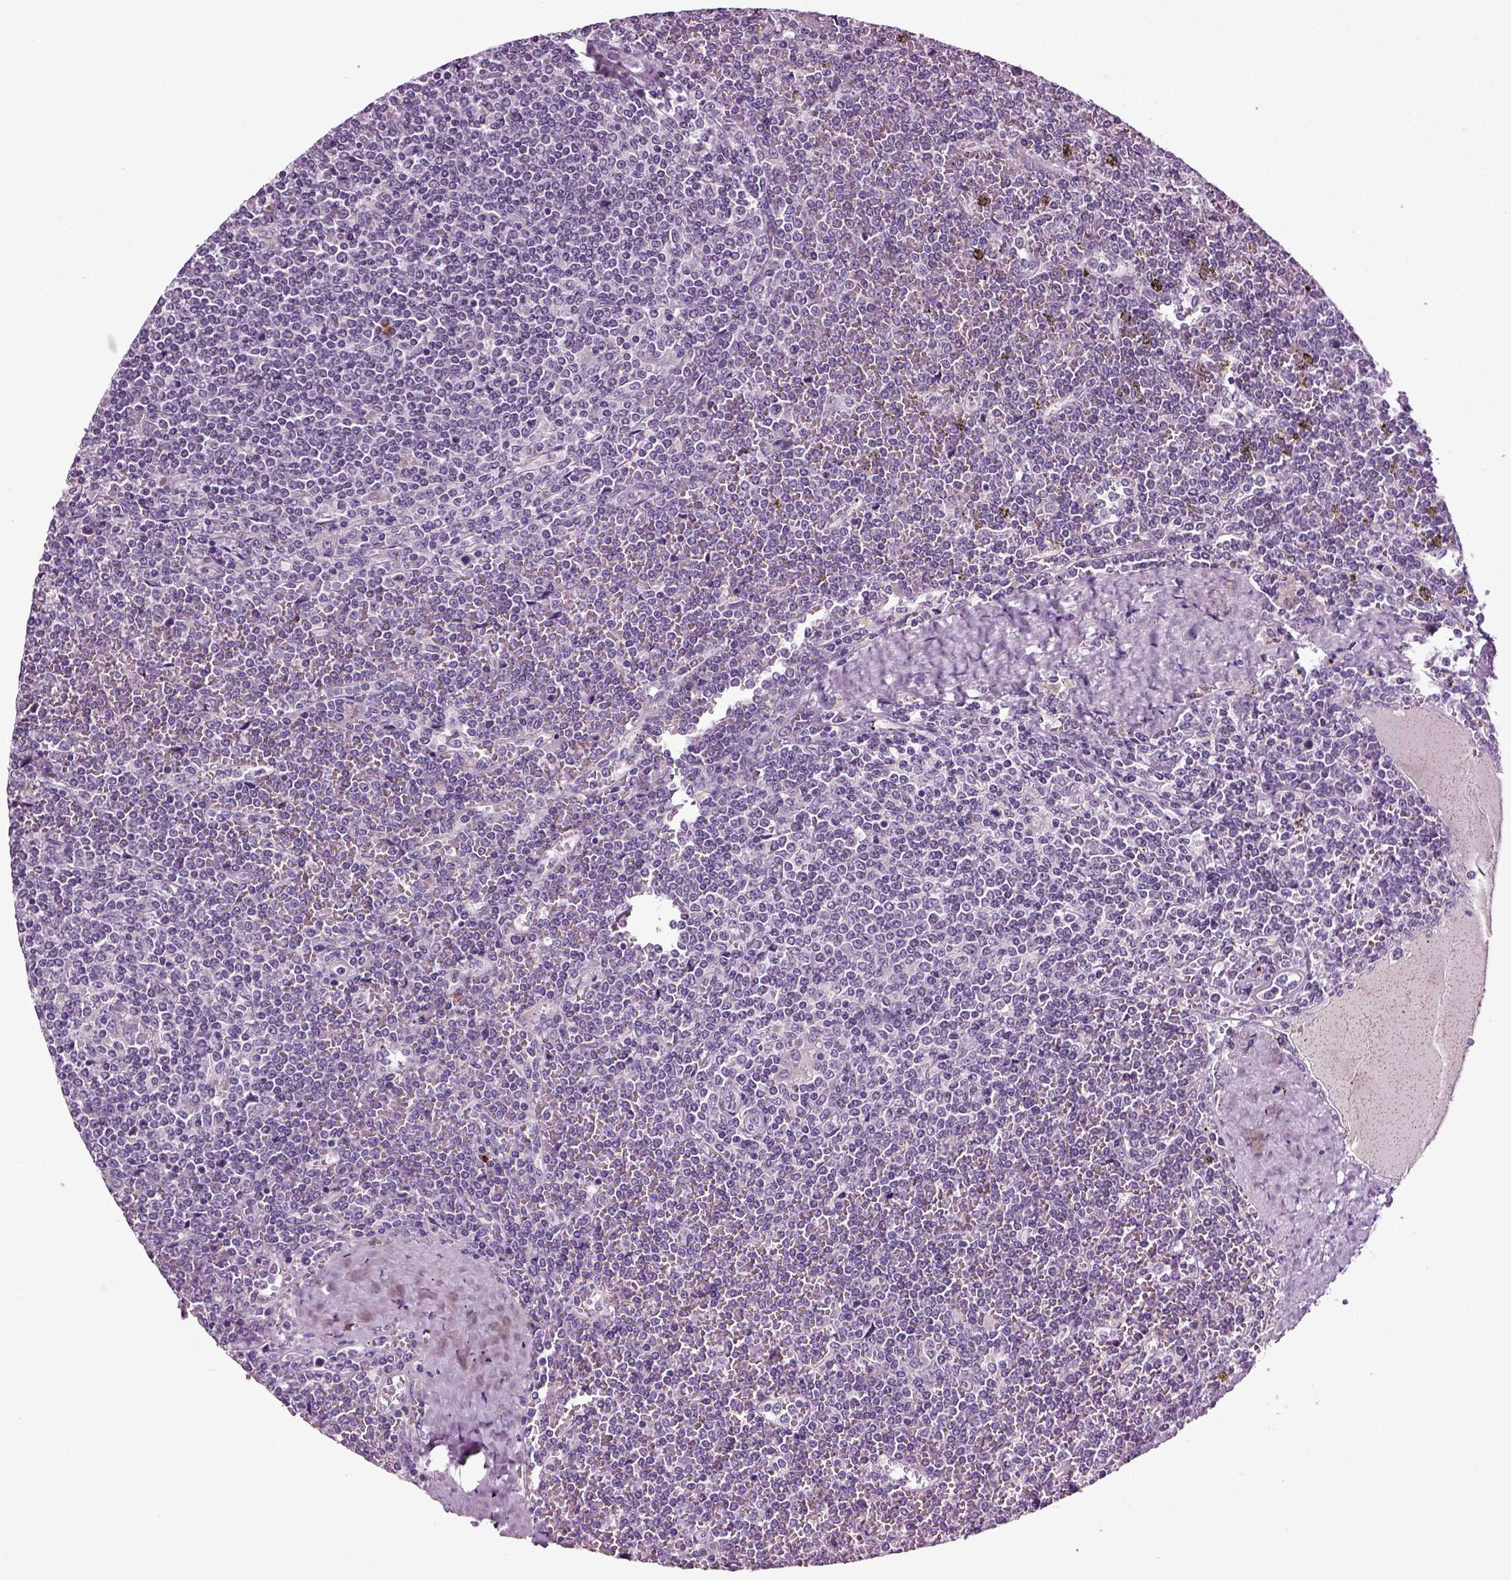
{"staining": {"intensity": "negative", "quantity": "none", "location": "none"}, "tissue": "lymphoma", "cell_type": "Tumor cells", "image_type": "cancer", "snomed": [{"axis": "morphology", "description": "Malignant lymphoma, non-Hodgkin's type, Low grade"}, {"axis": "topography", "description": "Spleen"}], "caption": "Immunohistochemistry (IHC) of human lymphoma displays no positivity in tumor cells.", "gene": "SPATA17", "patient": {"sex": "female", "age": 19}}